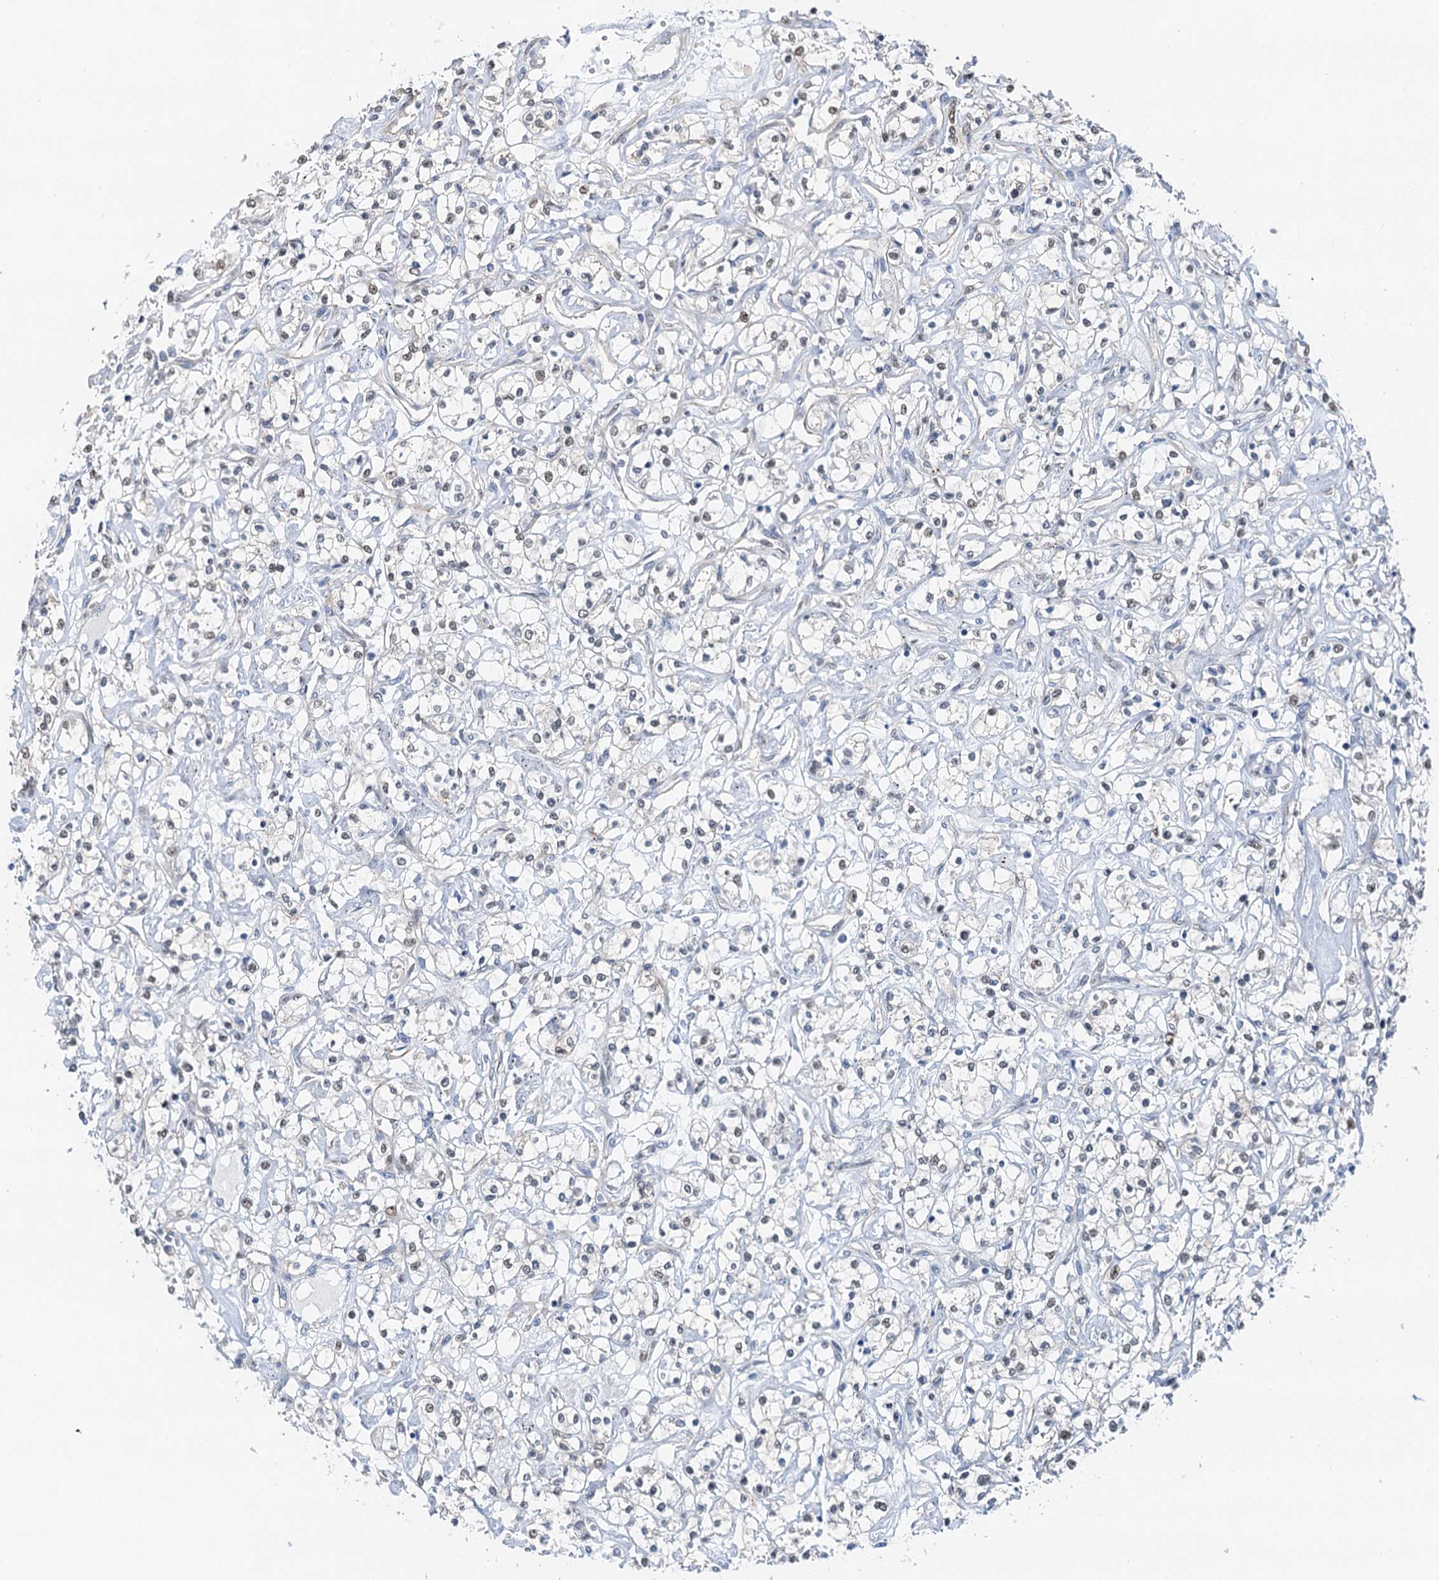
{"staining": {"intensity": "weak", "quantity": "25%-75%", "location": "nuclear"}, "tissue": "renal cancer", "cell_type": "Tumor cells", "image_type": "cancer", "snomed": [{"axis": "morphology", "description": "Adenocarcinoma, NOS"}, {"axis": "topography", "description": "Kidney"}], "caption": "A brown stain labels weak nuclear staining of a protein in renal adenocarcinoma tumor cells.", "gene": "CFDP1", "patient": {"sex": "female", "age": 59}}